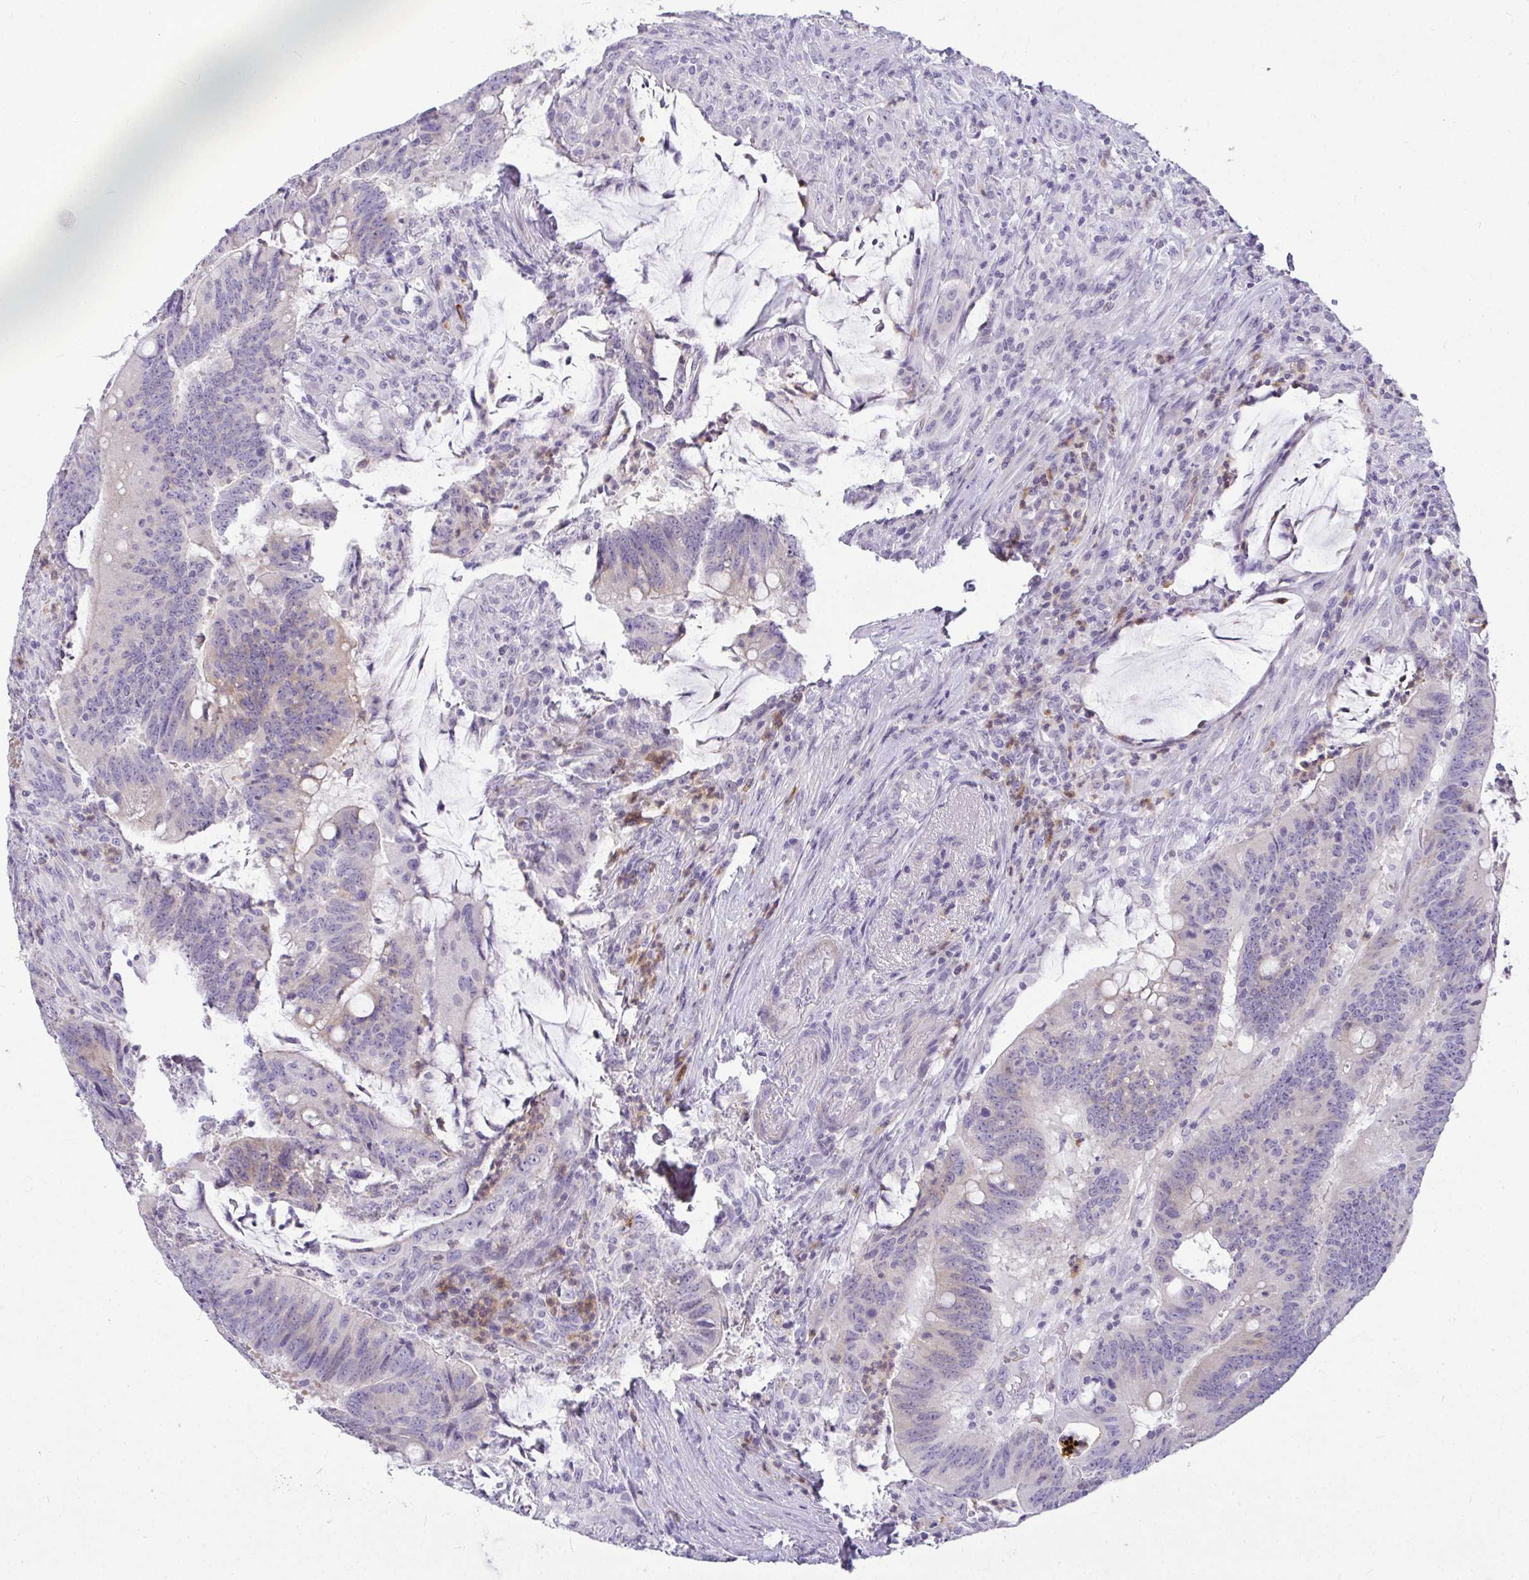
{"staining": {"intensity": "weak", "quantity": "<25%", "location": "cytoplasmic/membranous"}, "tissue": "colorectal cancer", "cell_type": "Tumor cells", "image_type": "cancer", "snomed": [{"axis": "morphology", "description": "Adenocarcinoma, NOS"}, {"axis": "topography", "description": "Colon"}], "caption": "This histopathology image is of adenocarcinoma (colorectal) stained with immunohistochemistry (IHC) to label a protein in brown with the nuclei are counter-stained blue. There is no positivity in tumor cells.", "gene": "LIPE", "patient": {"sex": "female", "age": 87}}